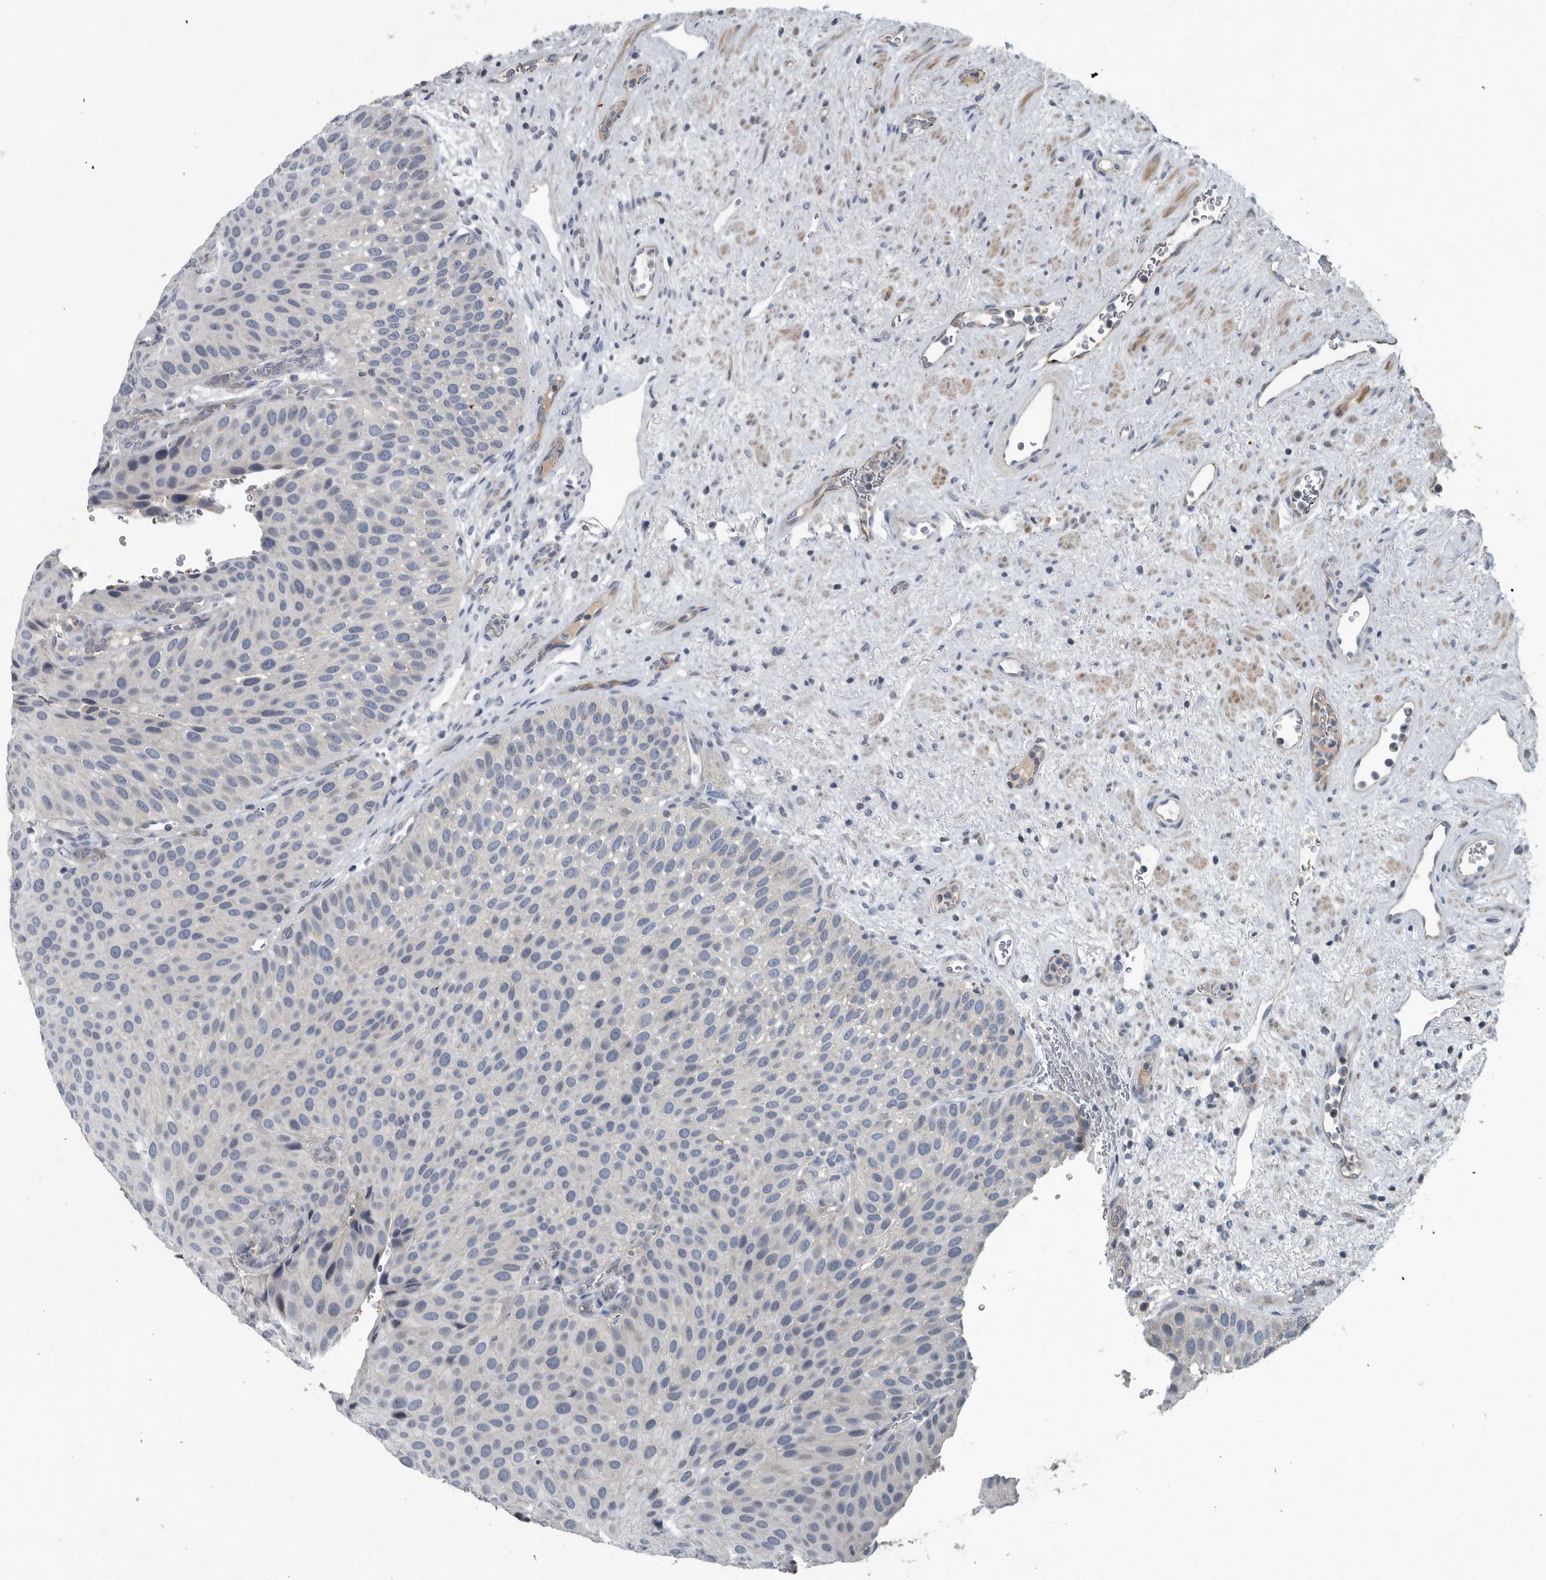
{"staining": {"intensity": "negative", "quantity": "none", "location": "none"}, "tissue": "urothelial cancer", "cell_type": "Tumor cells", "image_type": "cancer", "snomed": [{"axis": "morphology", "description": "Normal tissue, NOS"}, {"axis": "morphology", "description": "Urothelial carcinoma, Low grade"}, {"axis": "topography", "description": "Urinary bladder"}, {"axis": "topography", "description": "Prostate"}], "caption": "Tumor cells show no significant expression in urothelial cancer. (DAB immunohistochemistry (IHC), high magnification).", "gene": "MPP3", "patient": {"sex": "male", "age": 60}}